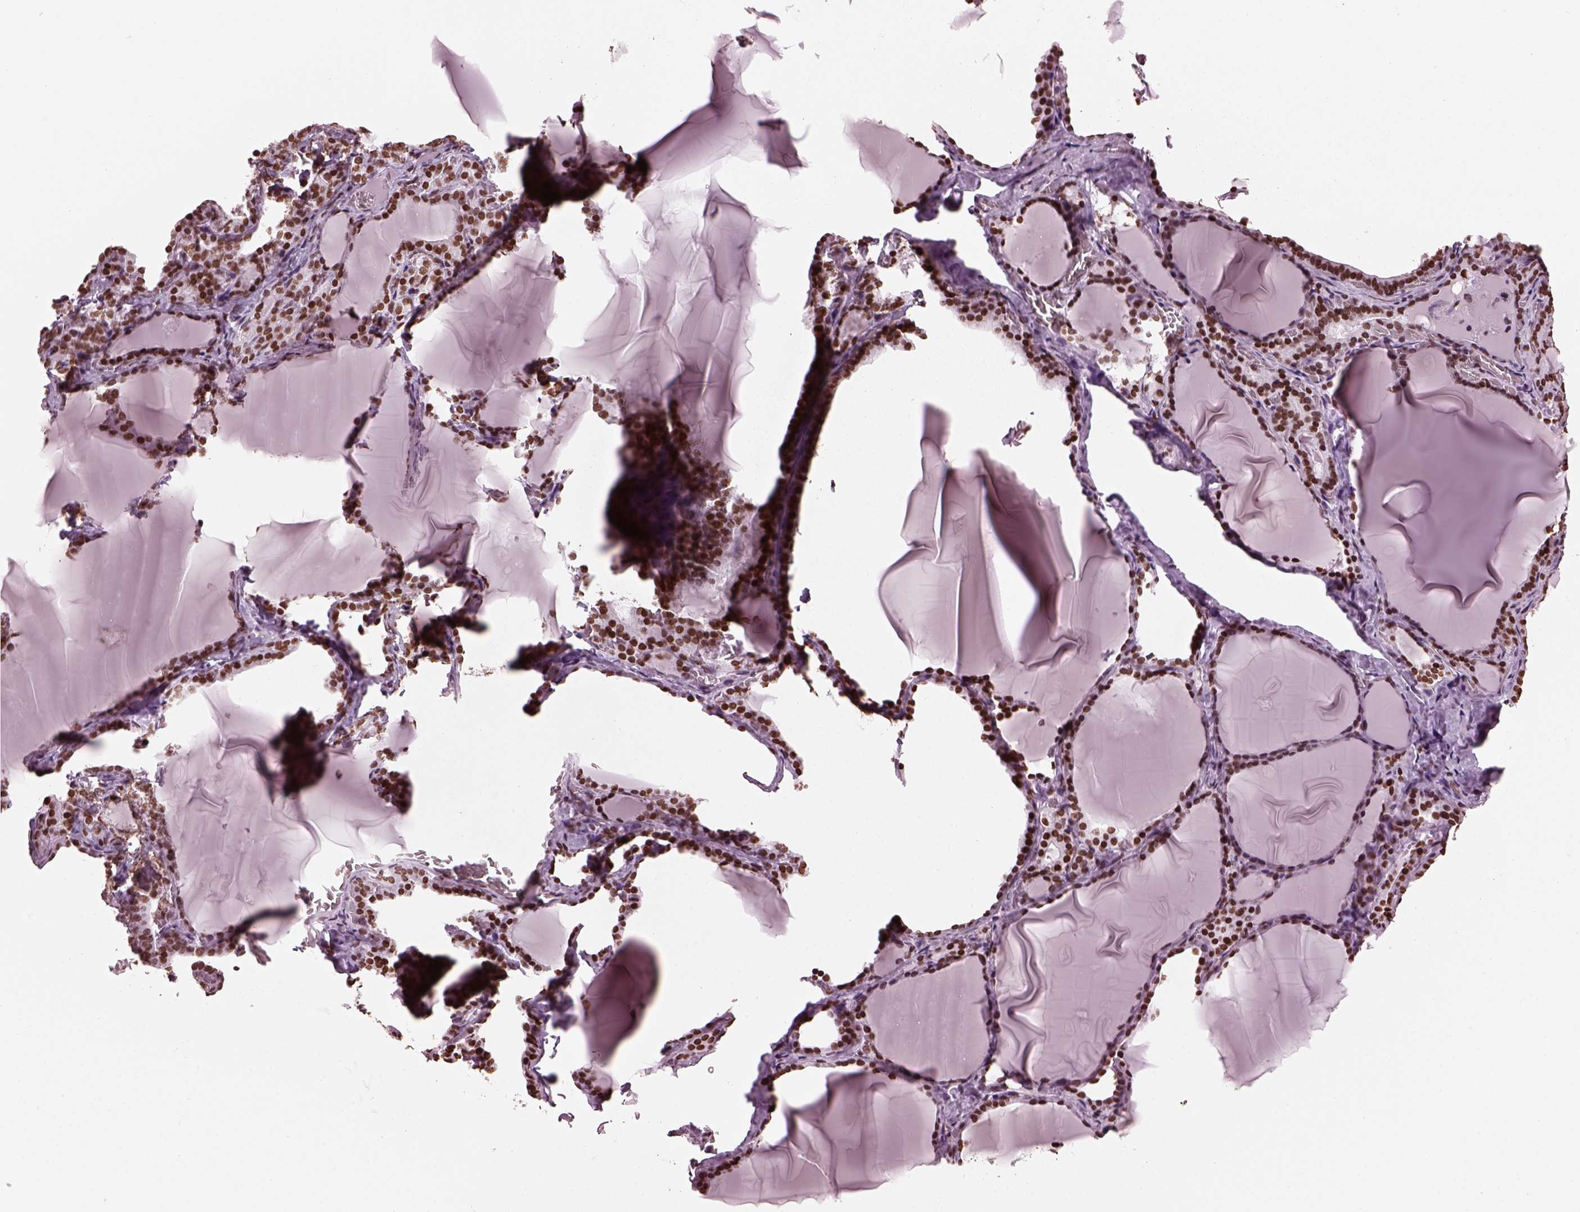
{"staining": {"intensity": "strong", "quantity": ">75%", "location": "nuclear"}, "tissue": "thyroid gland", "cell_type": "Glandular cells", "image_type": "normal", "snomed": [{"axis": "morphology", "description": "Normal tissue, NOS"}, {"axis": "morphology", "description": "Hyperplasia, NOS"}, {"axis": "topography", "description": "Thyroid gland"}], "caption": "Thyroid gland stained with IHC shows strong nuclear staining in about >75% of glandular cells. (Stains: DAB (3,3'-diaminobenzidine) in brown, nuclei in blue, Microscopy: brightfield microscopy at high magnification).", "gene": "CBFA2T3", "patient": {"sex": "female", "age": 27}}